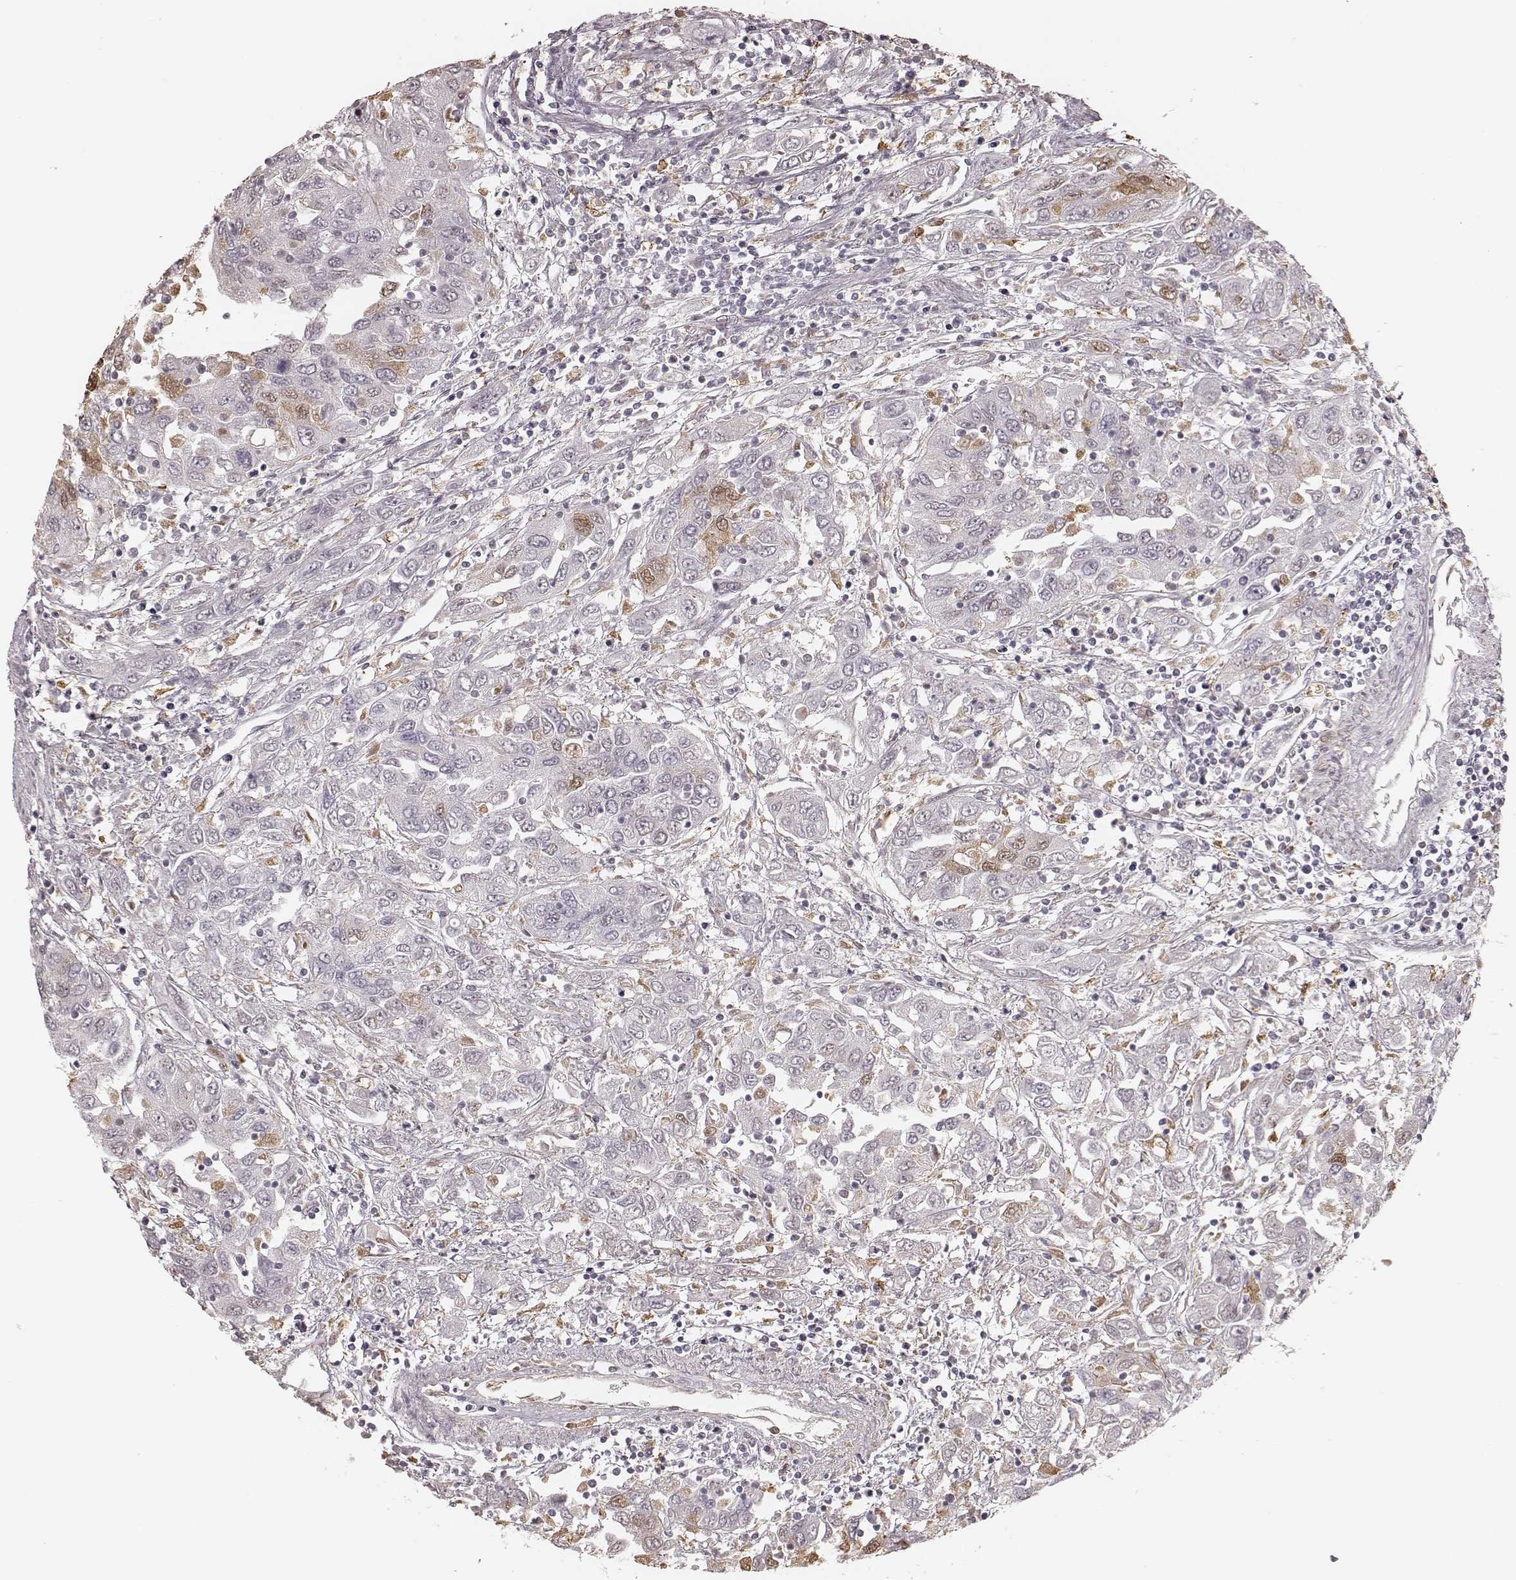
{"staining": {"intensity": "moderate", "quantity": "<25%", "location": "cytoplasmic/membranous"}, "tissue": "urothelial cancer", "cell_type": "Tumor cells", "image_type": "cancer", "snomed": [{"axis": "morphology", "description": "Urothelial carcinoma, High grade"}, {"axis": "topography", "description": "Urinary bladder"}], "caption": "Approximately <25% of tumor cells in urothelial cancer exhibit moderate cytoplasmic/membranous protein expression as visualized by brown immunohistochemical staining.", "gene": "KITLG", "patient": {"sex": "male", "age": 76}}